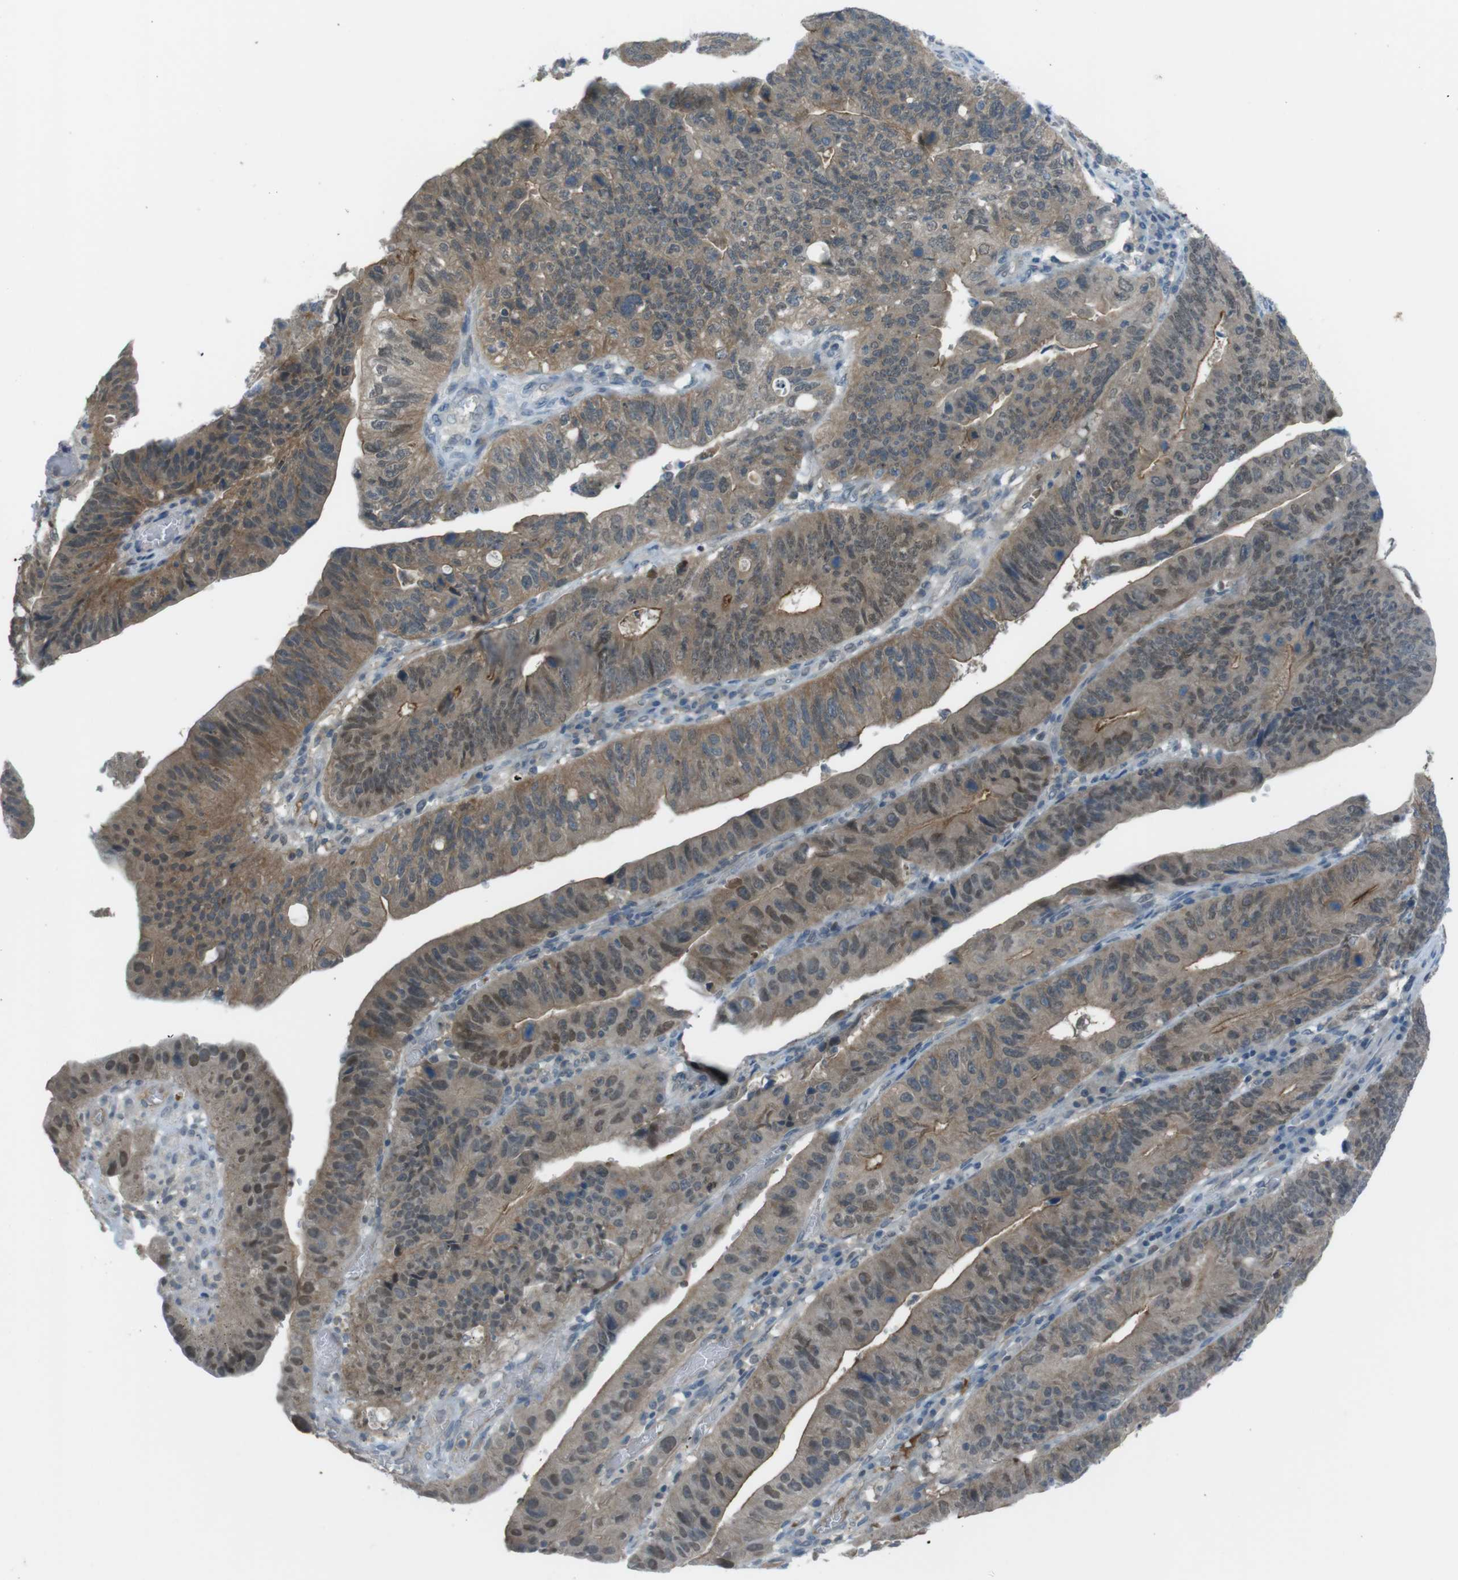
{"staining": {"intensity": "moderate", "quantity": ">75%", "location": "cytoplasmic/membranous"}, "tissue": "stomach cancer", "cell_type": "Tumor cells", "image_type": "cancer", "snomed": [{"axis": "morphology", "description": "Adenocarcinoma, NOS"}, {"axis": "topography", "description": "Stomach"}], "caption": "IHC (DAB) staining of stomach cancer (adenocarcinoma) reveals moderate cytoplasmic/membranous protein staining in approximately >75% of tumor cells.", "gene": "ZDHHC20", "patient": {"sex": "male", "age": 59}}